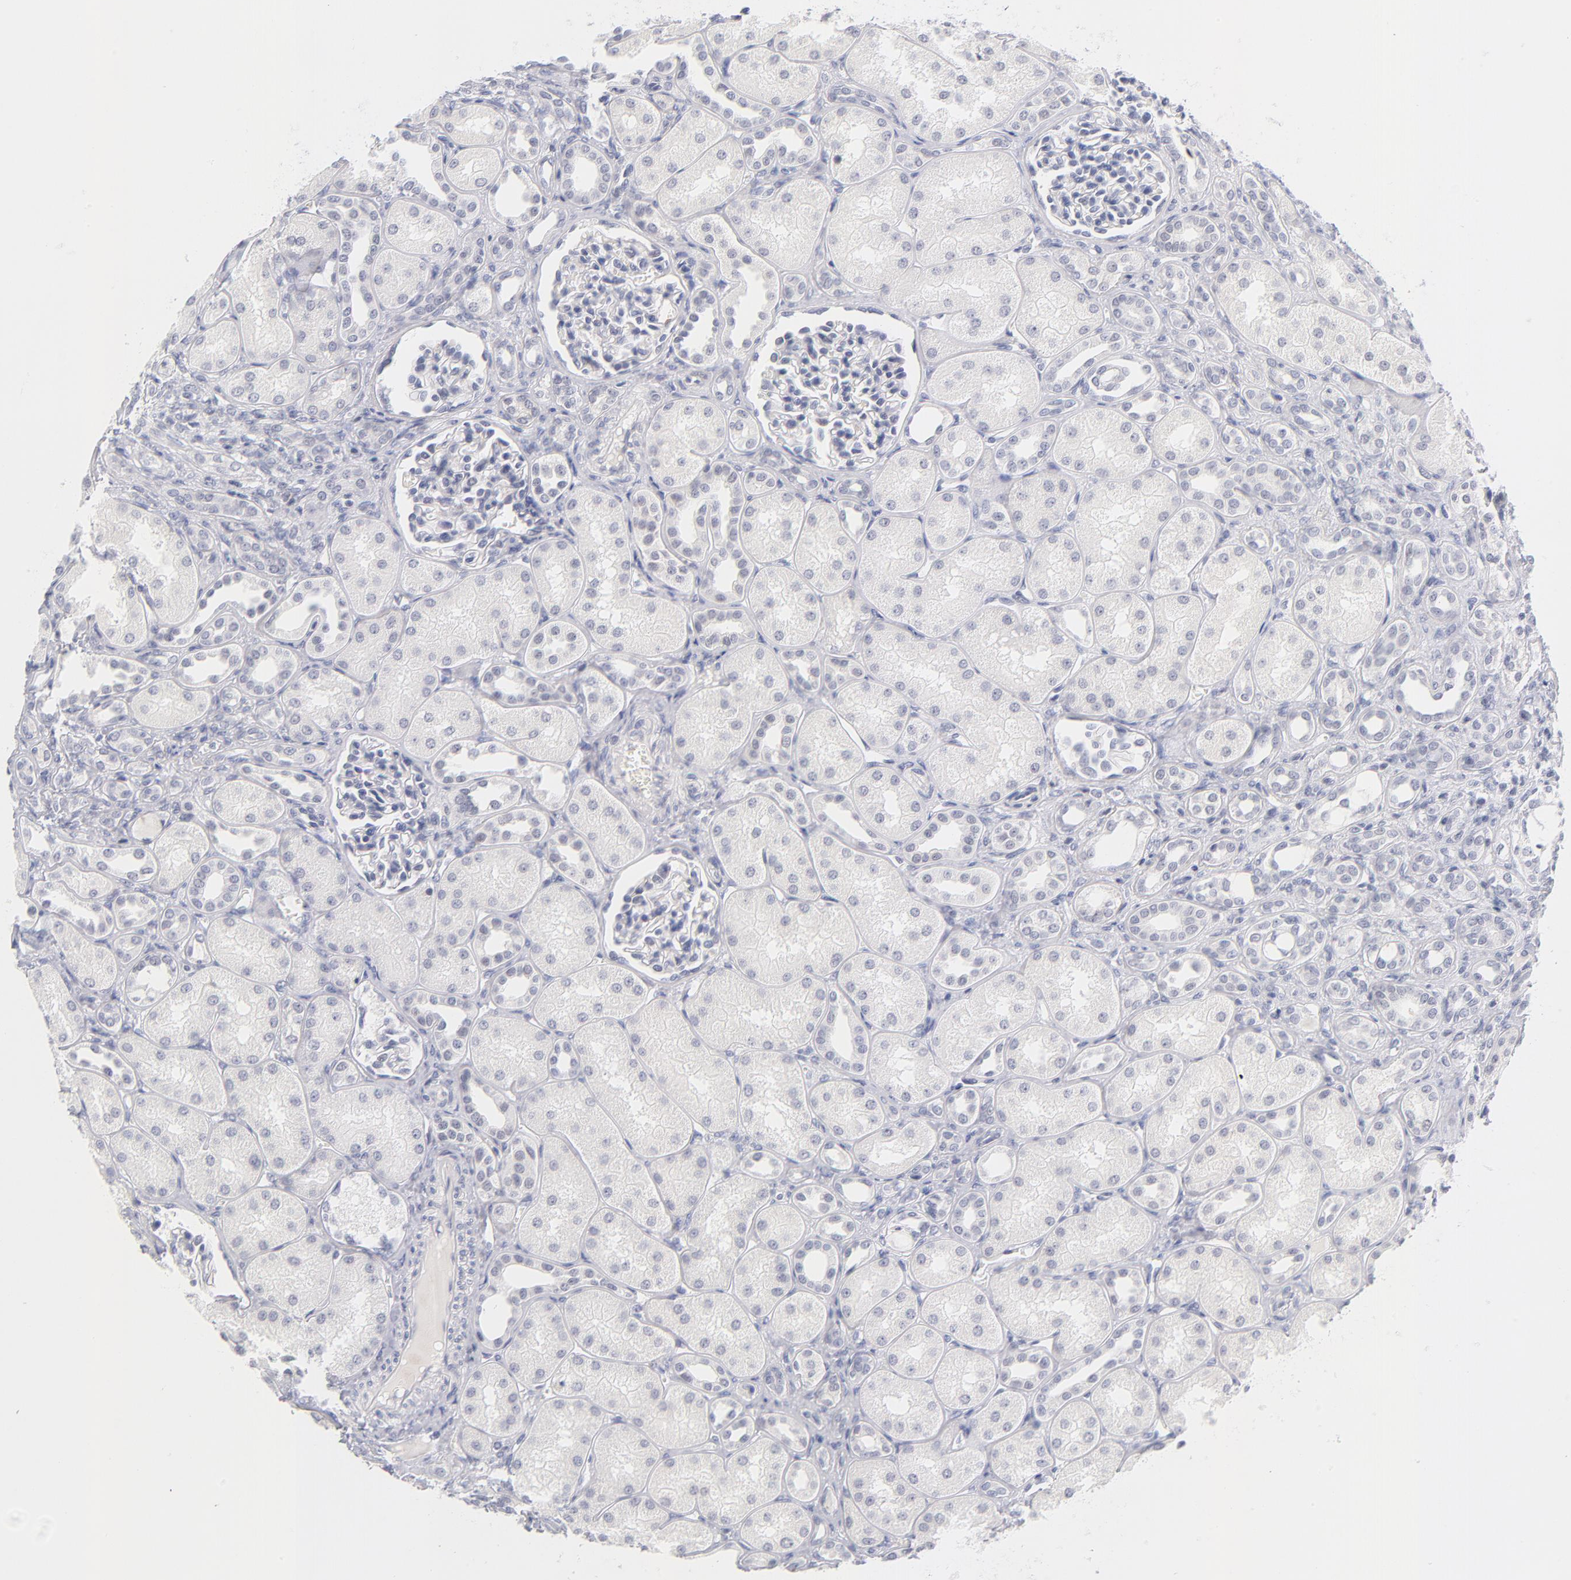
{"staining": {"intensity": "negative", "quantity": "none", "location": "none"}, "tissue": "kidney", "cell_type": "Cells in glomeruli", "image_type": "normal", "snomed": [{"axis": "morphology", "description": "Normal tissue, NOS"}, {"axis": "topography", "description": "Kidney"}], "caption": "IHC of normal kidney exhibits no staining in cells in glomeruli. (IHC, brightfield microscopy, high magnification).", "gene": "PARP1", "patient": {"sex": "male", "age": 7}}